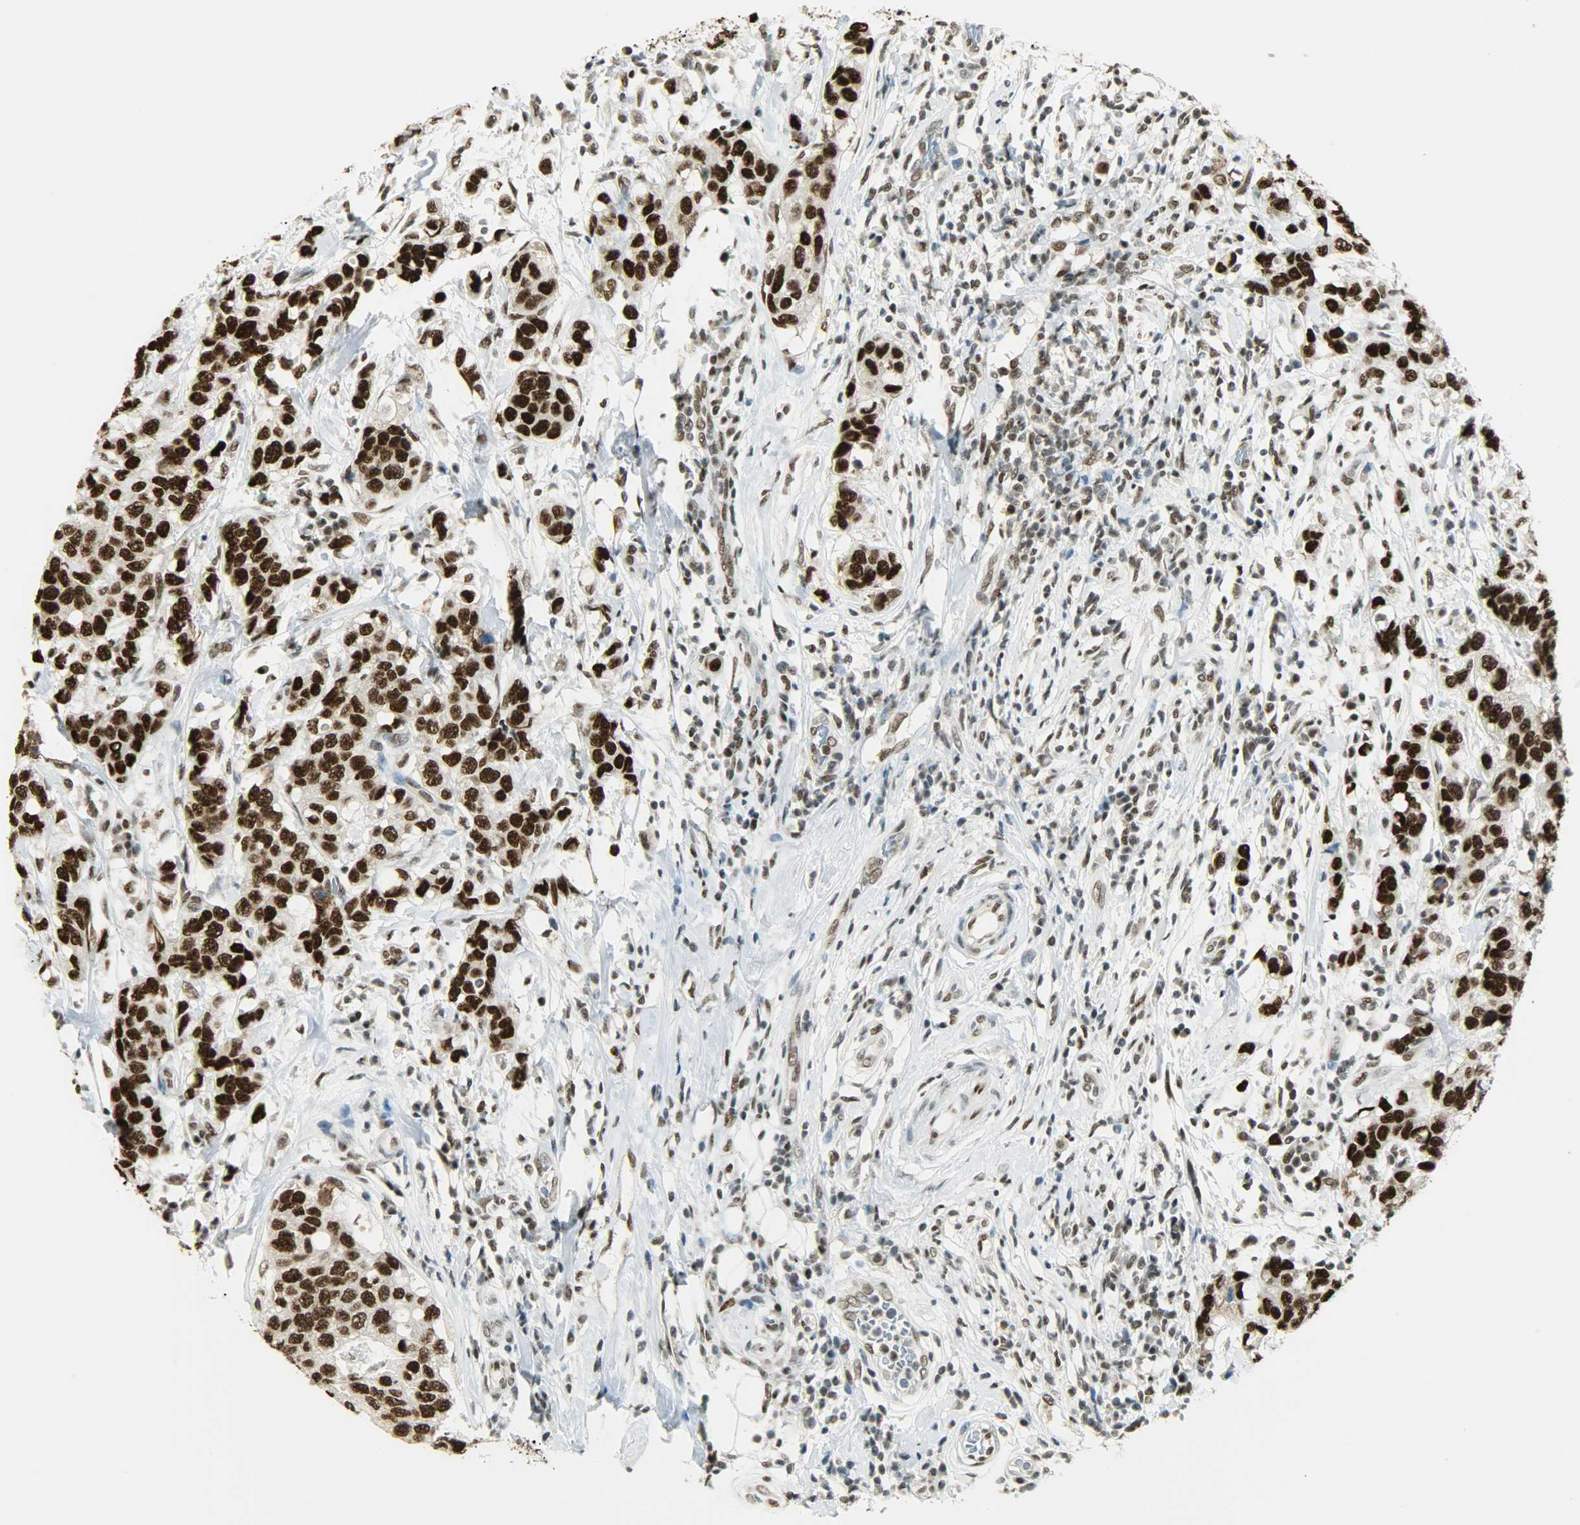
{"staining": {"intensity": "strong", "quantity": ">75%", "location": "nuclear"}, "tissue": "breast cancer", "cell_type": "Tumor cells", "image_type": "cancer", "snomed": [{"axis": "morphology", "description": "Duct carcinoma"}, {"axis": "topography", "description": "Breast"}], "caption": "Immunohistochemistry (IHC) micrograph of neoplastic tissue: human breast cancer (invasive ductal carcinoma) stained using IHC displays high levels of strong protein expression localized specifically in the nuclear of tumor cells, appearing as a nuclear brown color.", "gene": "MYEF2", "patient": {"sex": "female", "age": 27}}